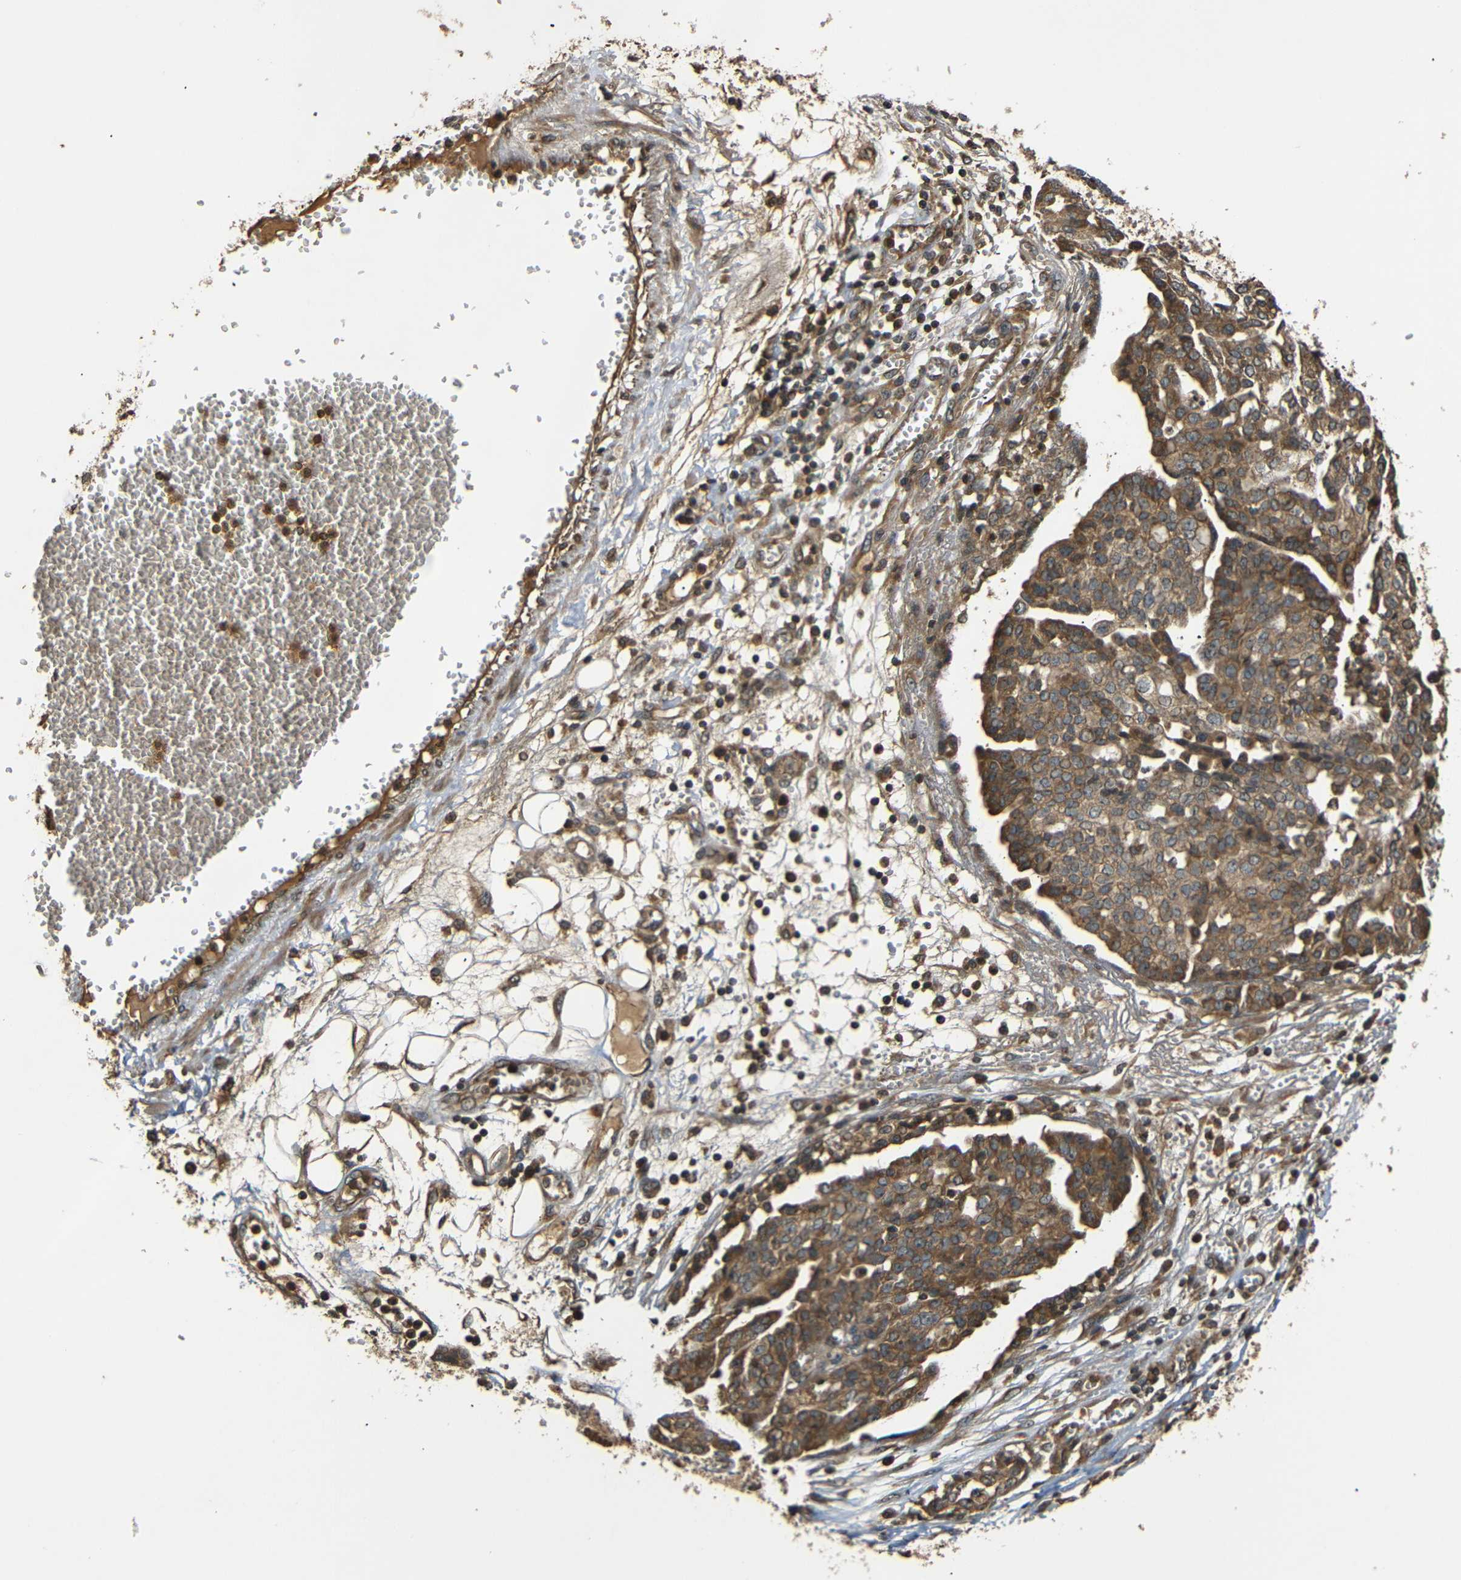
{"staining": {"intensity": "moderate", "quantity": ">75%", "location": "cytoplasmic/membranous"}, "tissue": "ovarian cancer", "cell_type": "Tumor cells", "image_type": "cancer", "snomed": [{"axis": "morphology", "description": "Cystadenocarcinoma, serous, NOS"}, {"axis": "topography", "description": "Soft tissue"}, {"axis": "topography", "description": "Ovary"}], "caption": "Protein staining reveals moderate cytoplasmic/membranous expression in approximately >75% of tumor cells in serous cystadenocarcinoma (ovarian). The protein is shown in brown color, while the nuclei are stained blue.", "gene": "TANK", "patient": {"sex": "female", "age": 57}}